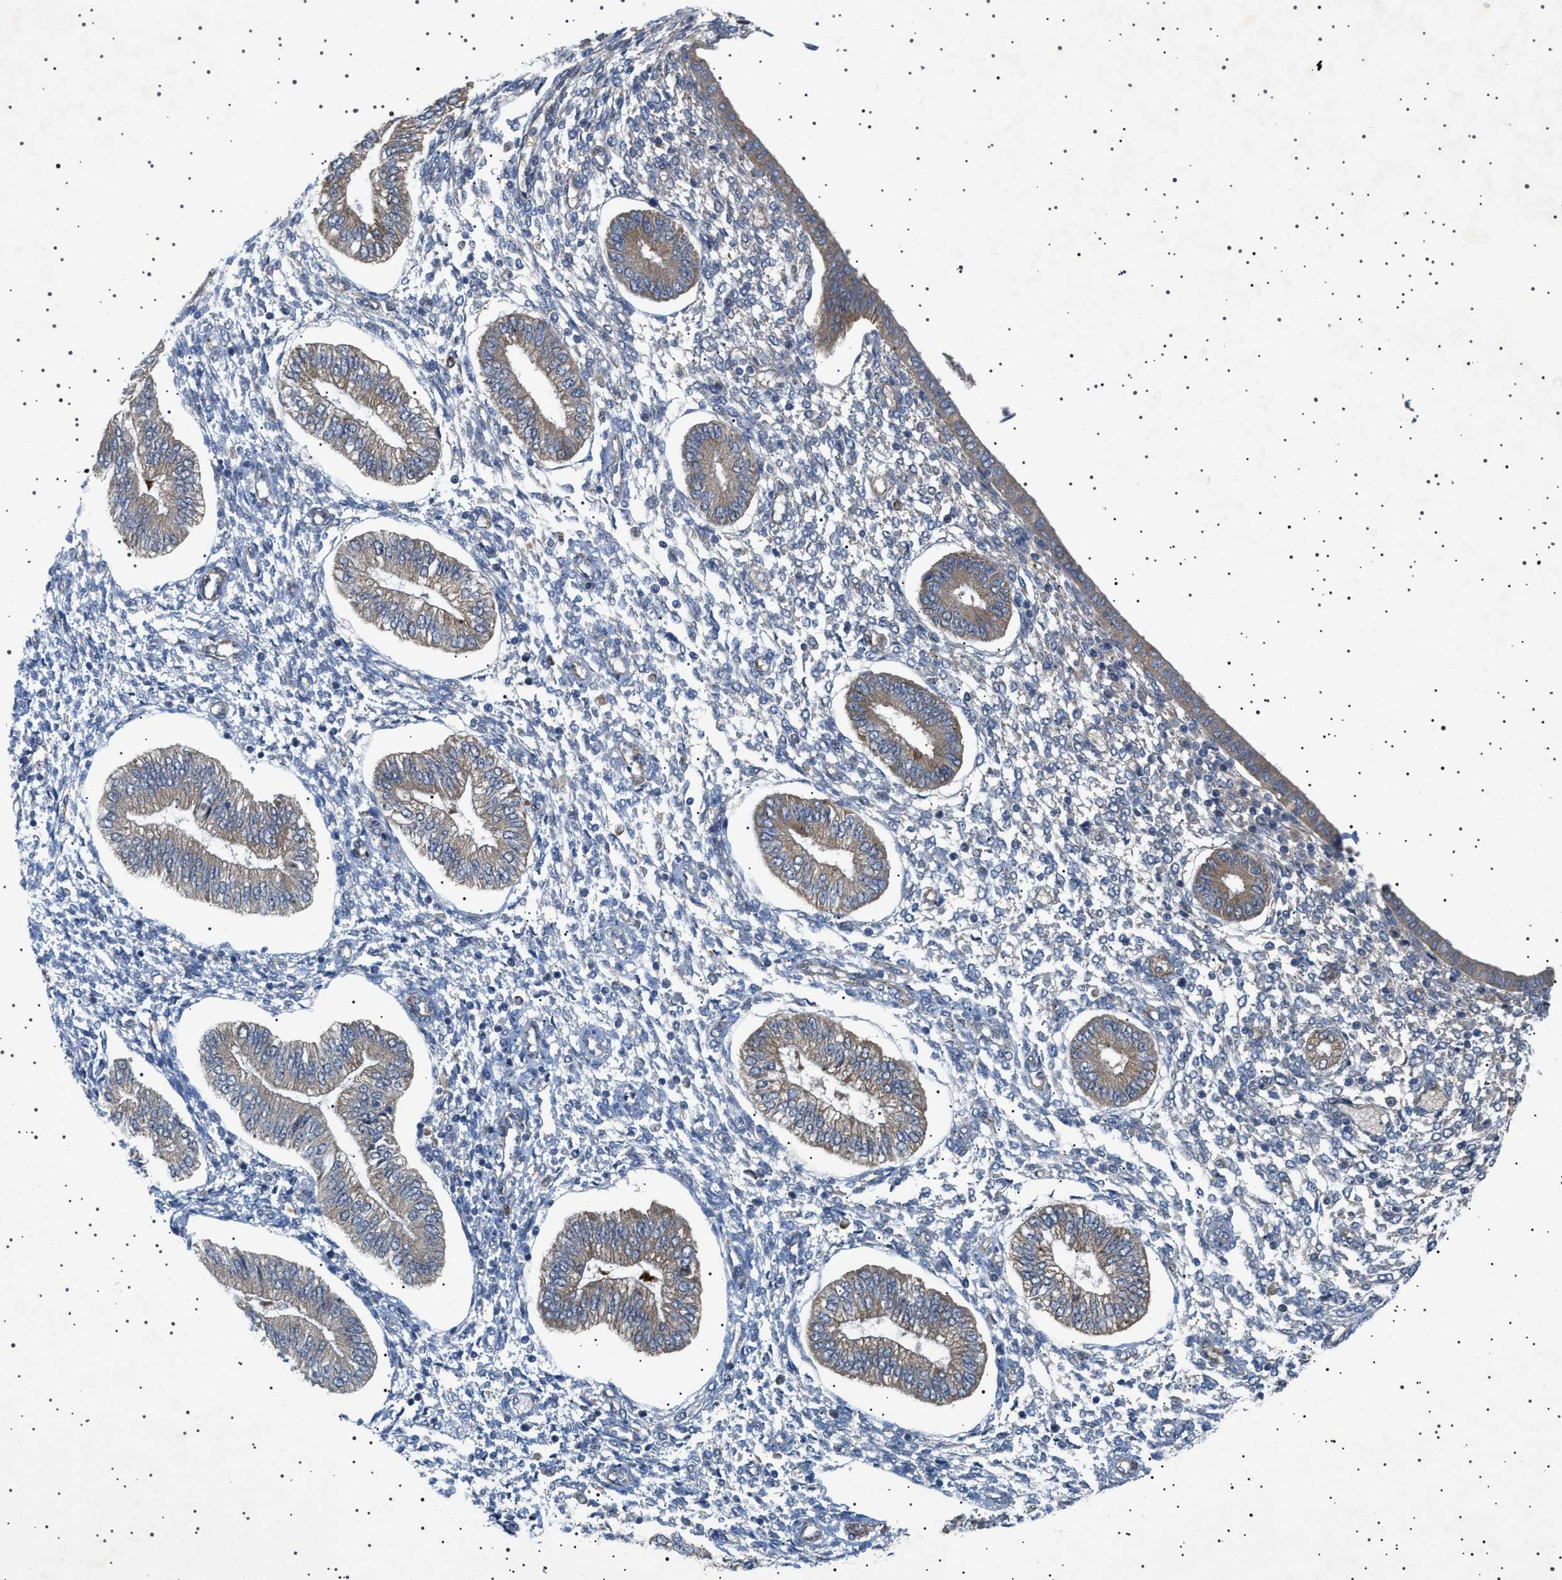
{"staining": {"intensity": "negative", "quantity": "none", "location": "none"}, "tissue": "endometrium", "cell_type": "Cells in endometrial stroma", "image_type": "normal", "snomed": [{"axis": "morphology", "description": "Normal tissue, NOS"}, {"axis": "topography", "description": "Endometrium"}], "caption": "Immunohistochemistry of normal human endometrium exhibits no positivity in cells in endometrial stroma. (DAB (3,3'-diaminobenzidine) immunohistochemistry visualized using brightfield microscopy, high magnification).", "gene": "CCDC186", "patient": {"sex": "female", "age": 50}}